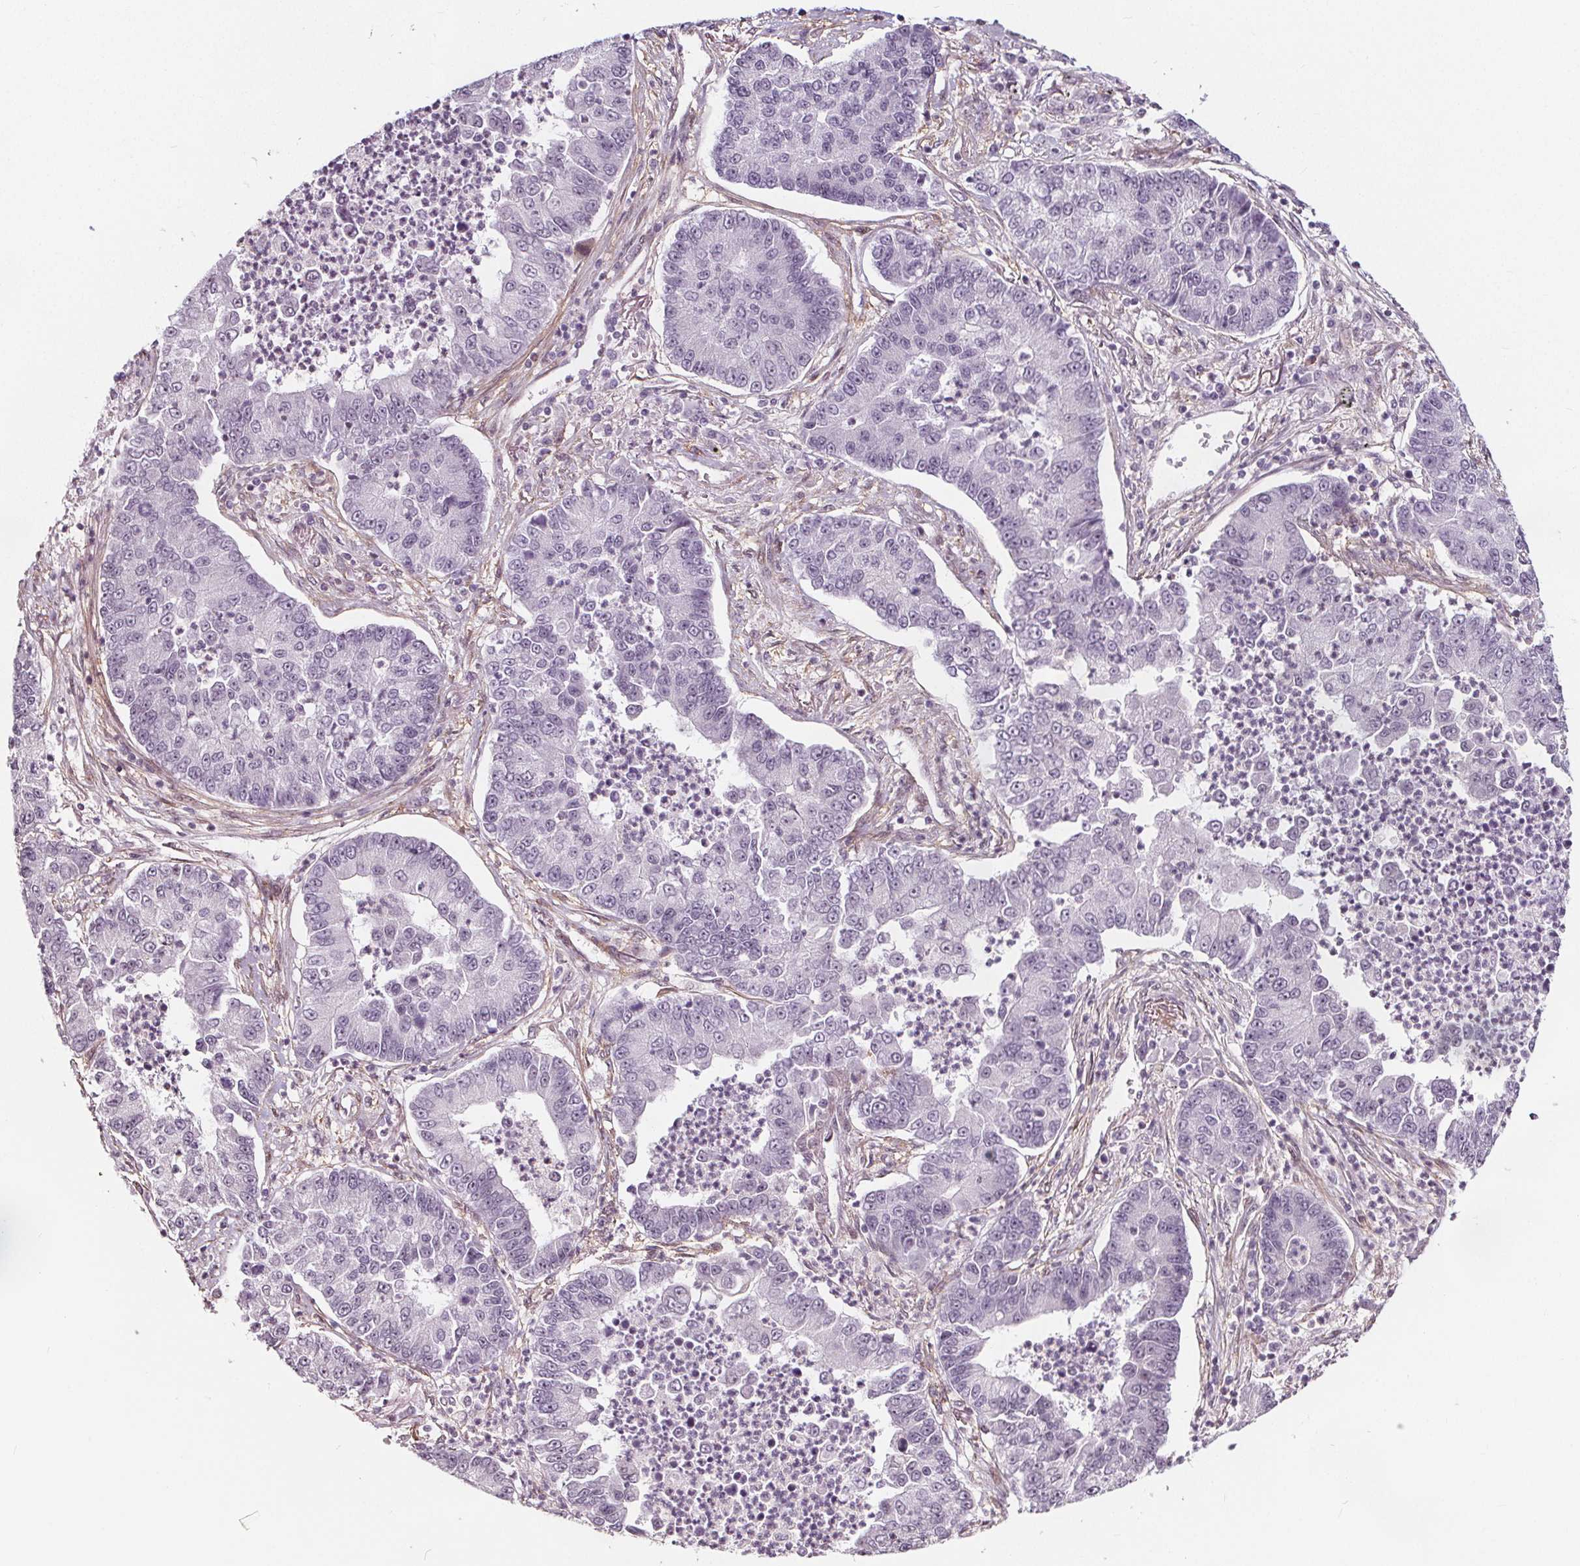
{"staining": {"intensity": "negative", "quantity": "none", "location": "none"}, "tissue": "lung cancer", "cell_type": "Tumor cells", "image_type": "cancer", "snomed": [{"axis": "morphology", "description": "Adenocarcinoma, NOS"}, {"axis": "topography", "description": "Lung"}], "caption": "High magnification brightfield microscopy of adenocarcinoma (lung) stained with DAB (brown) and counterstained with hematoxylin (blue): tumor cells show no significant positivity.", "gene": "HAS1", "patient": {"sex": "female", "age": 57}}